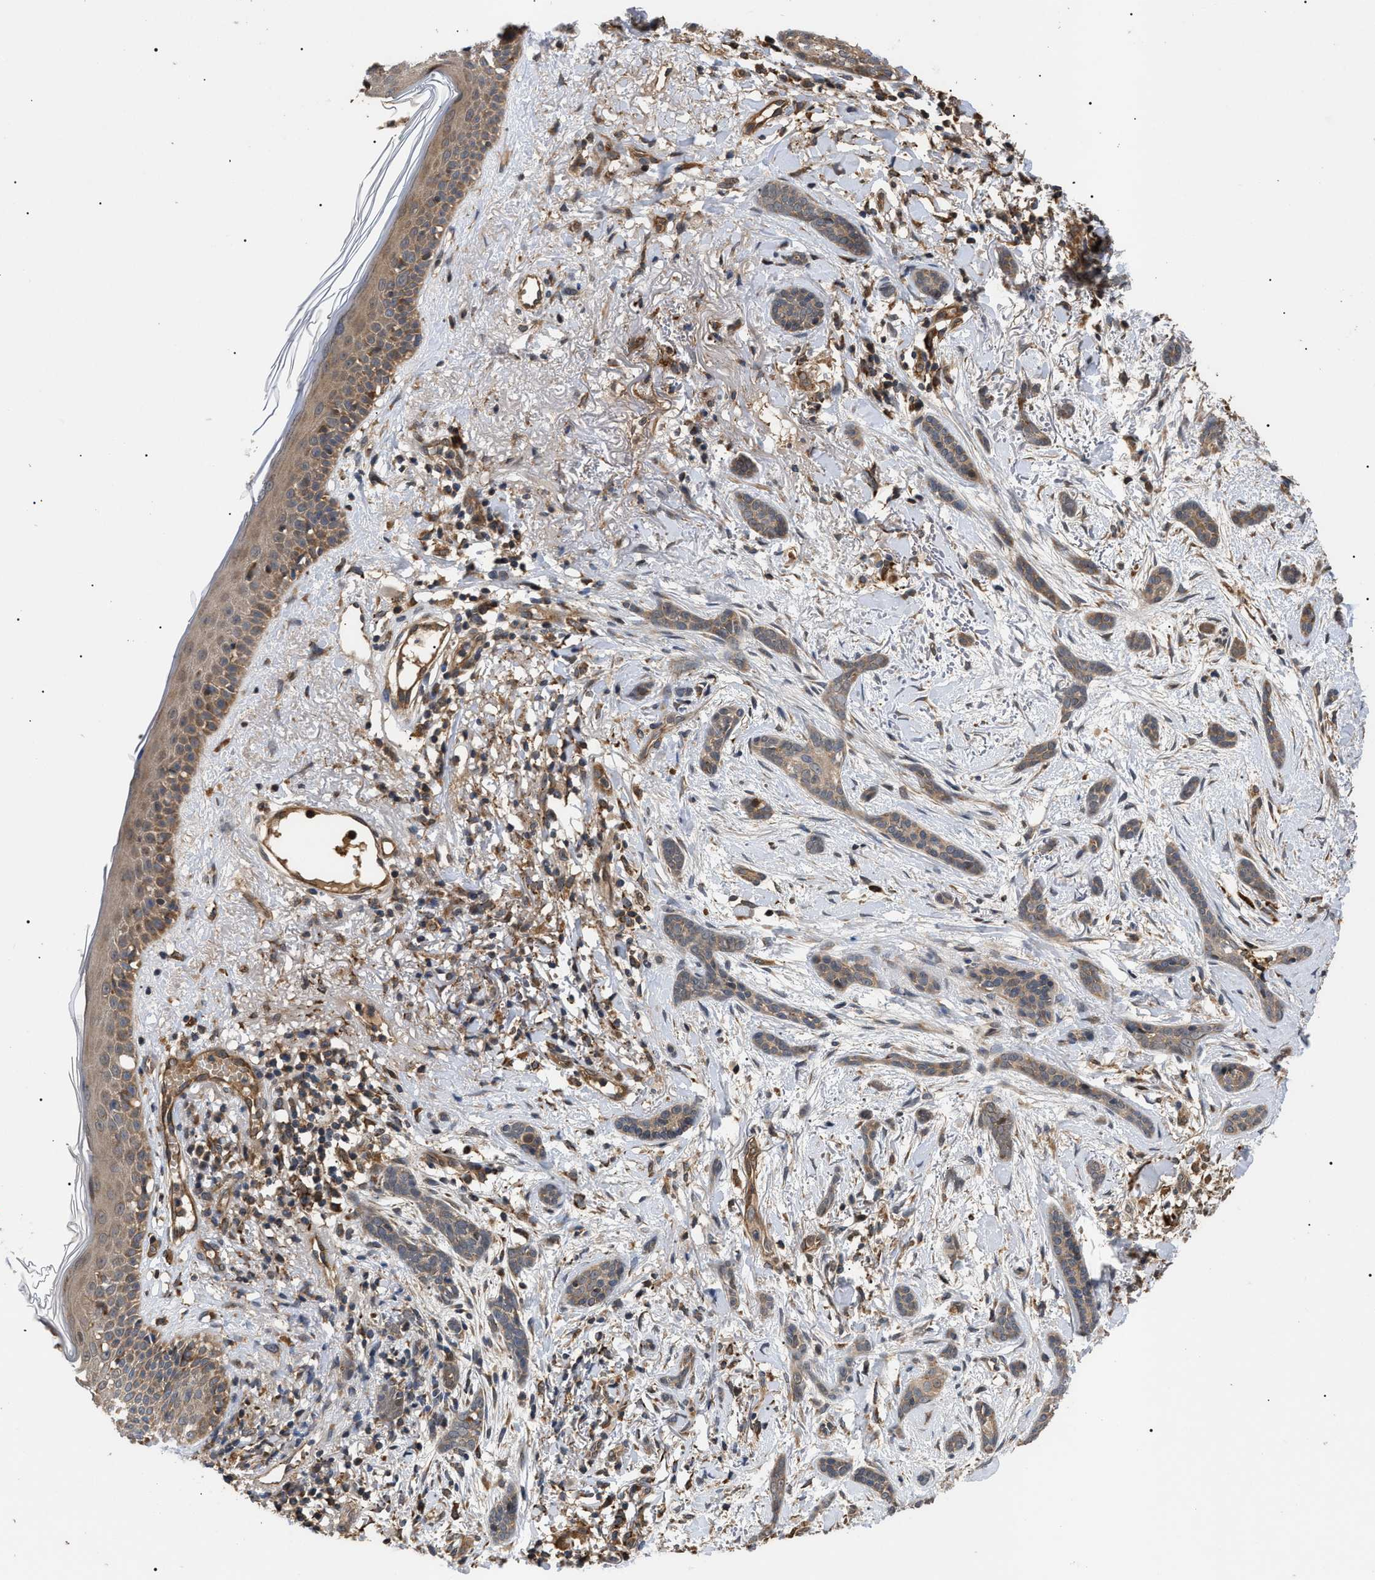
{"staining": {"intensity": "weak", "quantity": ">75%", "location": "cytoplasmic/membranous"}, "tissue": "skin cancer", "cell_type": "Tumor cells", "image_type": "cancer", "snomed": [{"axis": "morphology", "description": "Basal cell carcinoma"}, {"axis": "morphology", "description": "Adnexal tumor, benign"}, {"axis": "topography", "description": "Skin"}], "caption": "Tumor cells show weak cytoplasmic/membranous expression in approximately >75% of cells in skin cancer (benign adnexal tumor).", "gene": "ASTL", "patient": {"sex": "female", "age": 42}}